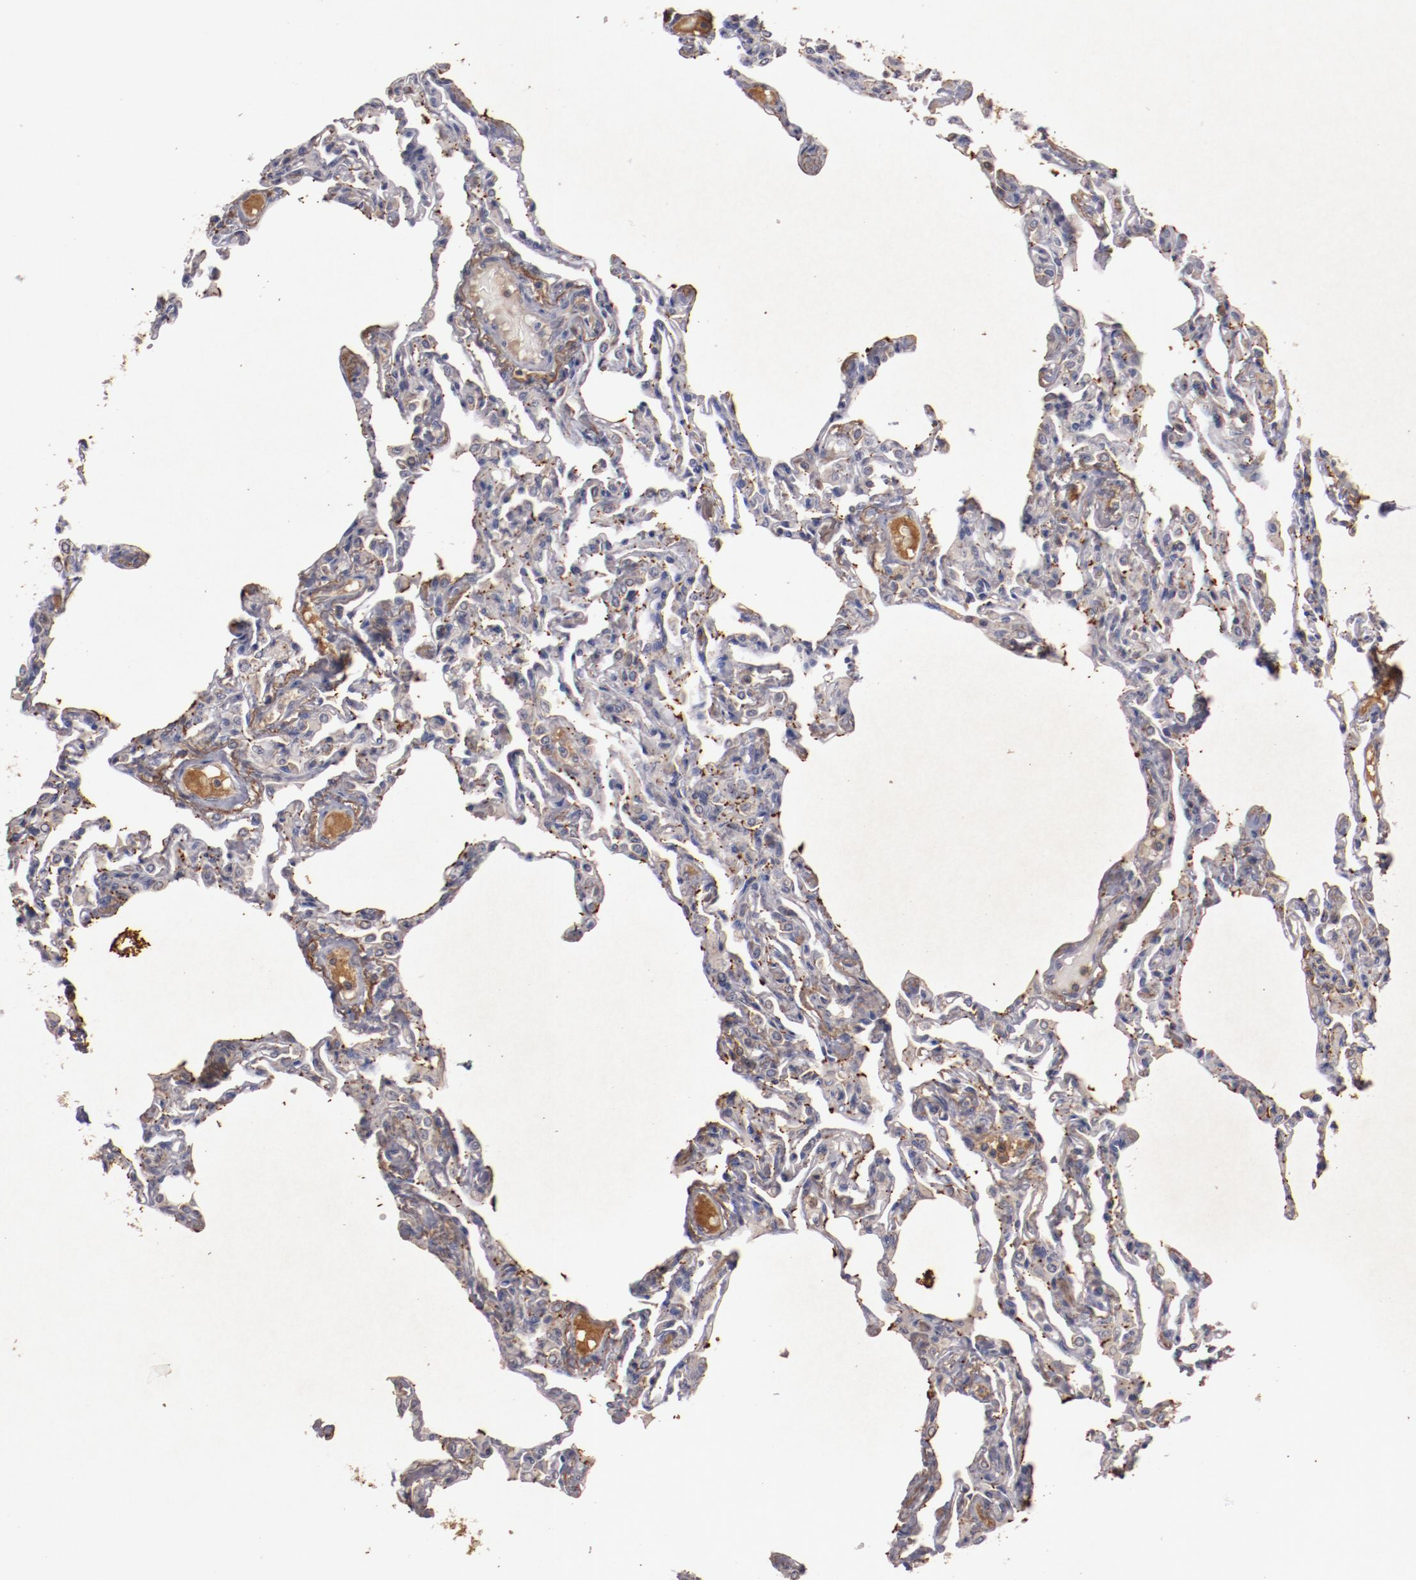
{"staining": {"intensity": "moderate", "quantity": "25%-75%", "location": "cytoplasmic/membranous"}, "tissue": "lung", "cell_type": "Alveolar cells", "image_type": "normal", "snomed": [{"axis": "morphology", "description": "Normal tissue, NOS"}, {"axis": "topography", "description": "Lung"}], "caption": "High-power microscopy captured an IHC histopathology image of unremarkable lung, revealing moderate cytoplasmic/membranous staining in about 25%-75% of alveolar cells. (brown staining indicates protein expression, while blue staining denotes nuclei).", "gene": "MBL2", "patient": {"sex": "female", "age": 49}}